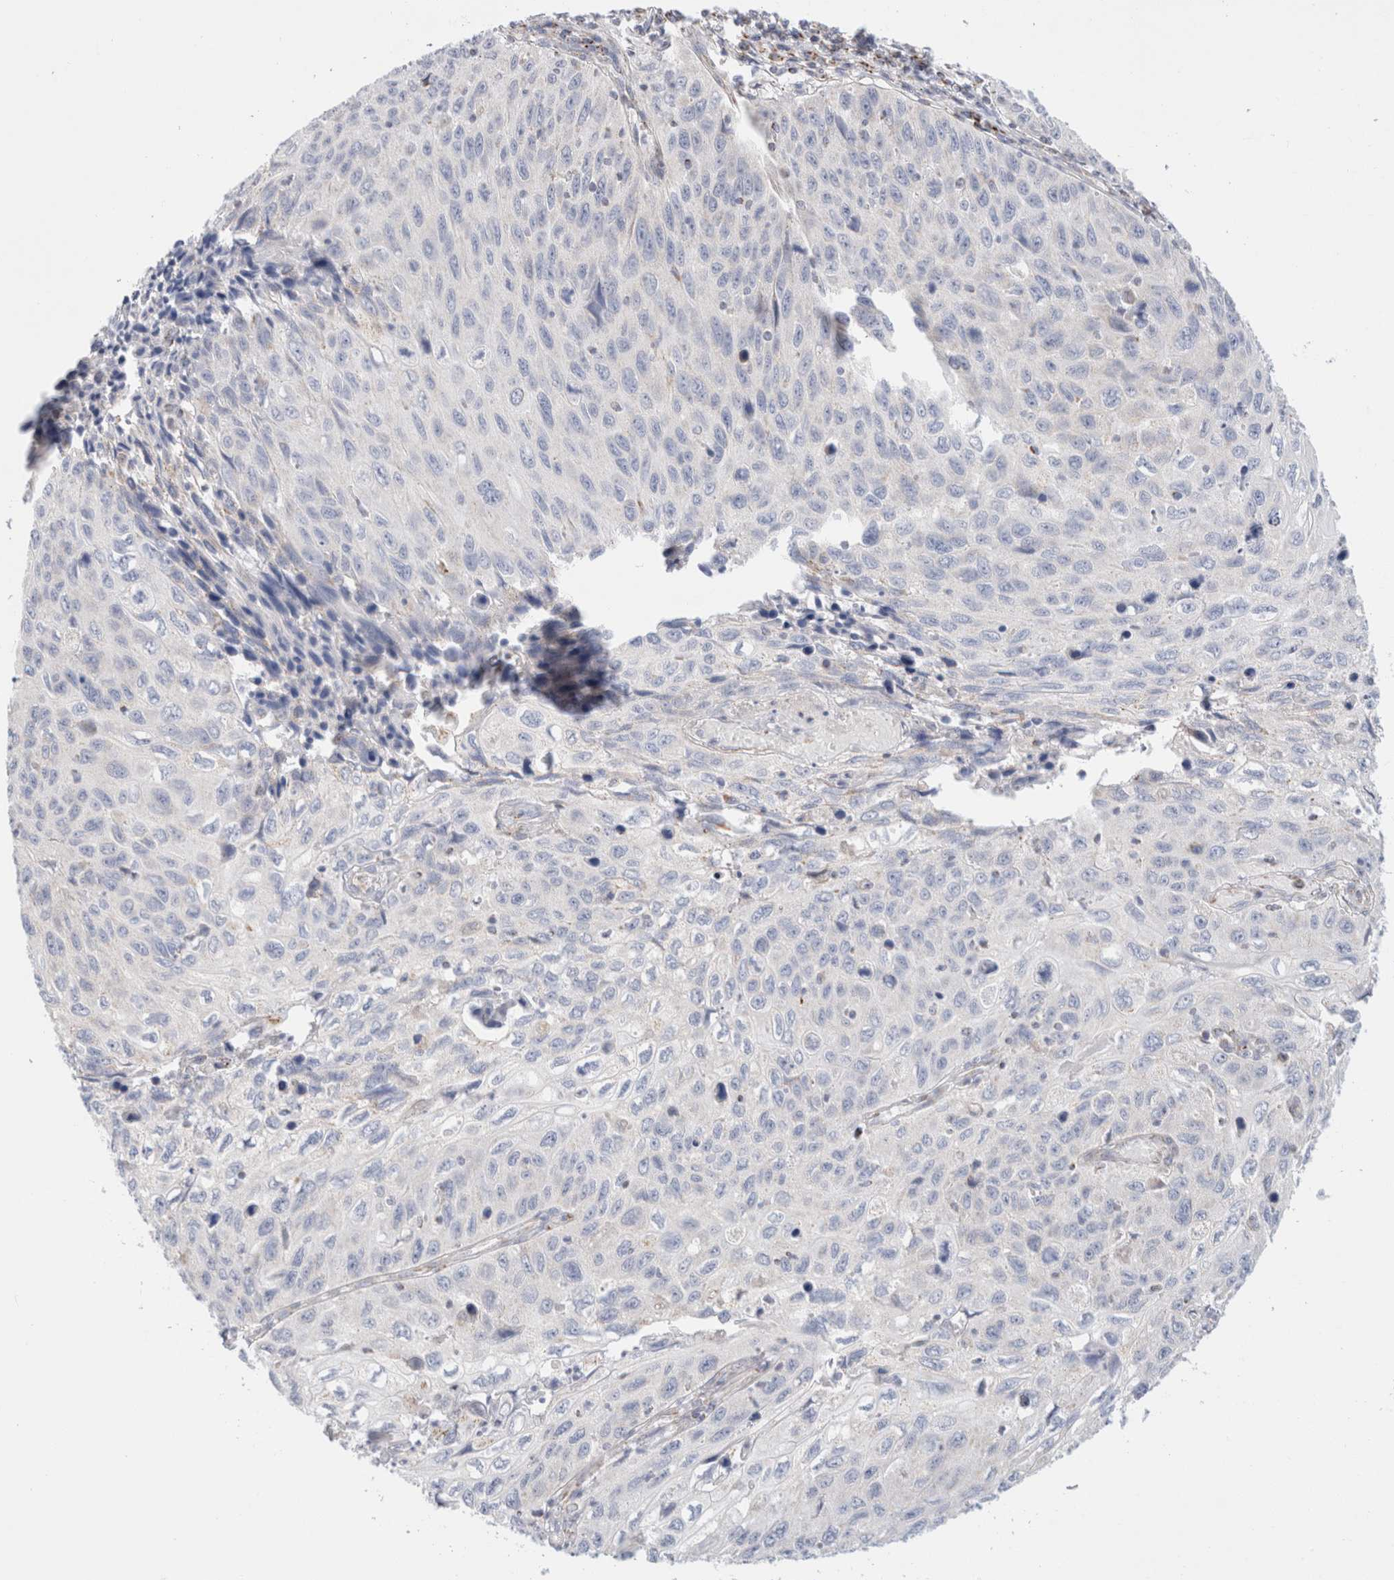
{"staining": {"intensity": "negative", "quantity": "none", "location": "none"}, "tissue": "cervical cancer", "cell_type": "Tumor cells", "image_type": "cancer", "snomed": [{"axis": "morphology", "description": "Squamous cell carcinoma, NOS"}, {"axis": "topography", "description": "Cervix"}], "caption": "Immunohistochemistry (IHC) photomicrograph of neoplastic tissue: cervical squamous cell carcinoma stained with DAB (3,3'-diaminobenzidine) shows no significant protein positivity in tumor cells.", "gene": "ATP6V1C1", "patient": {"sex": "female", "age": 53}}